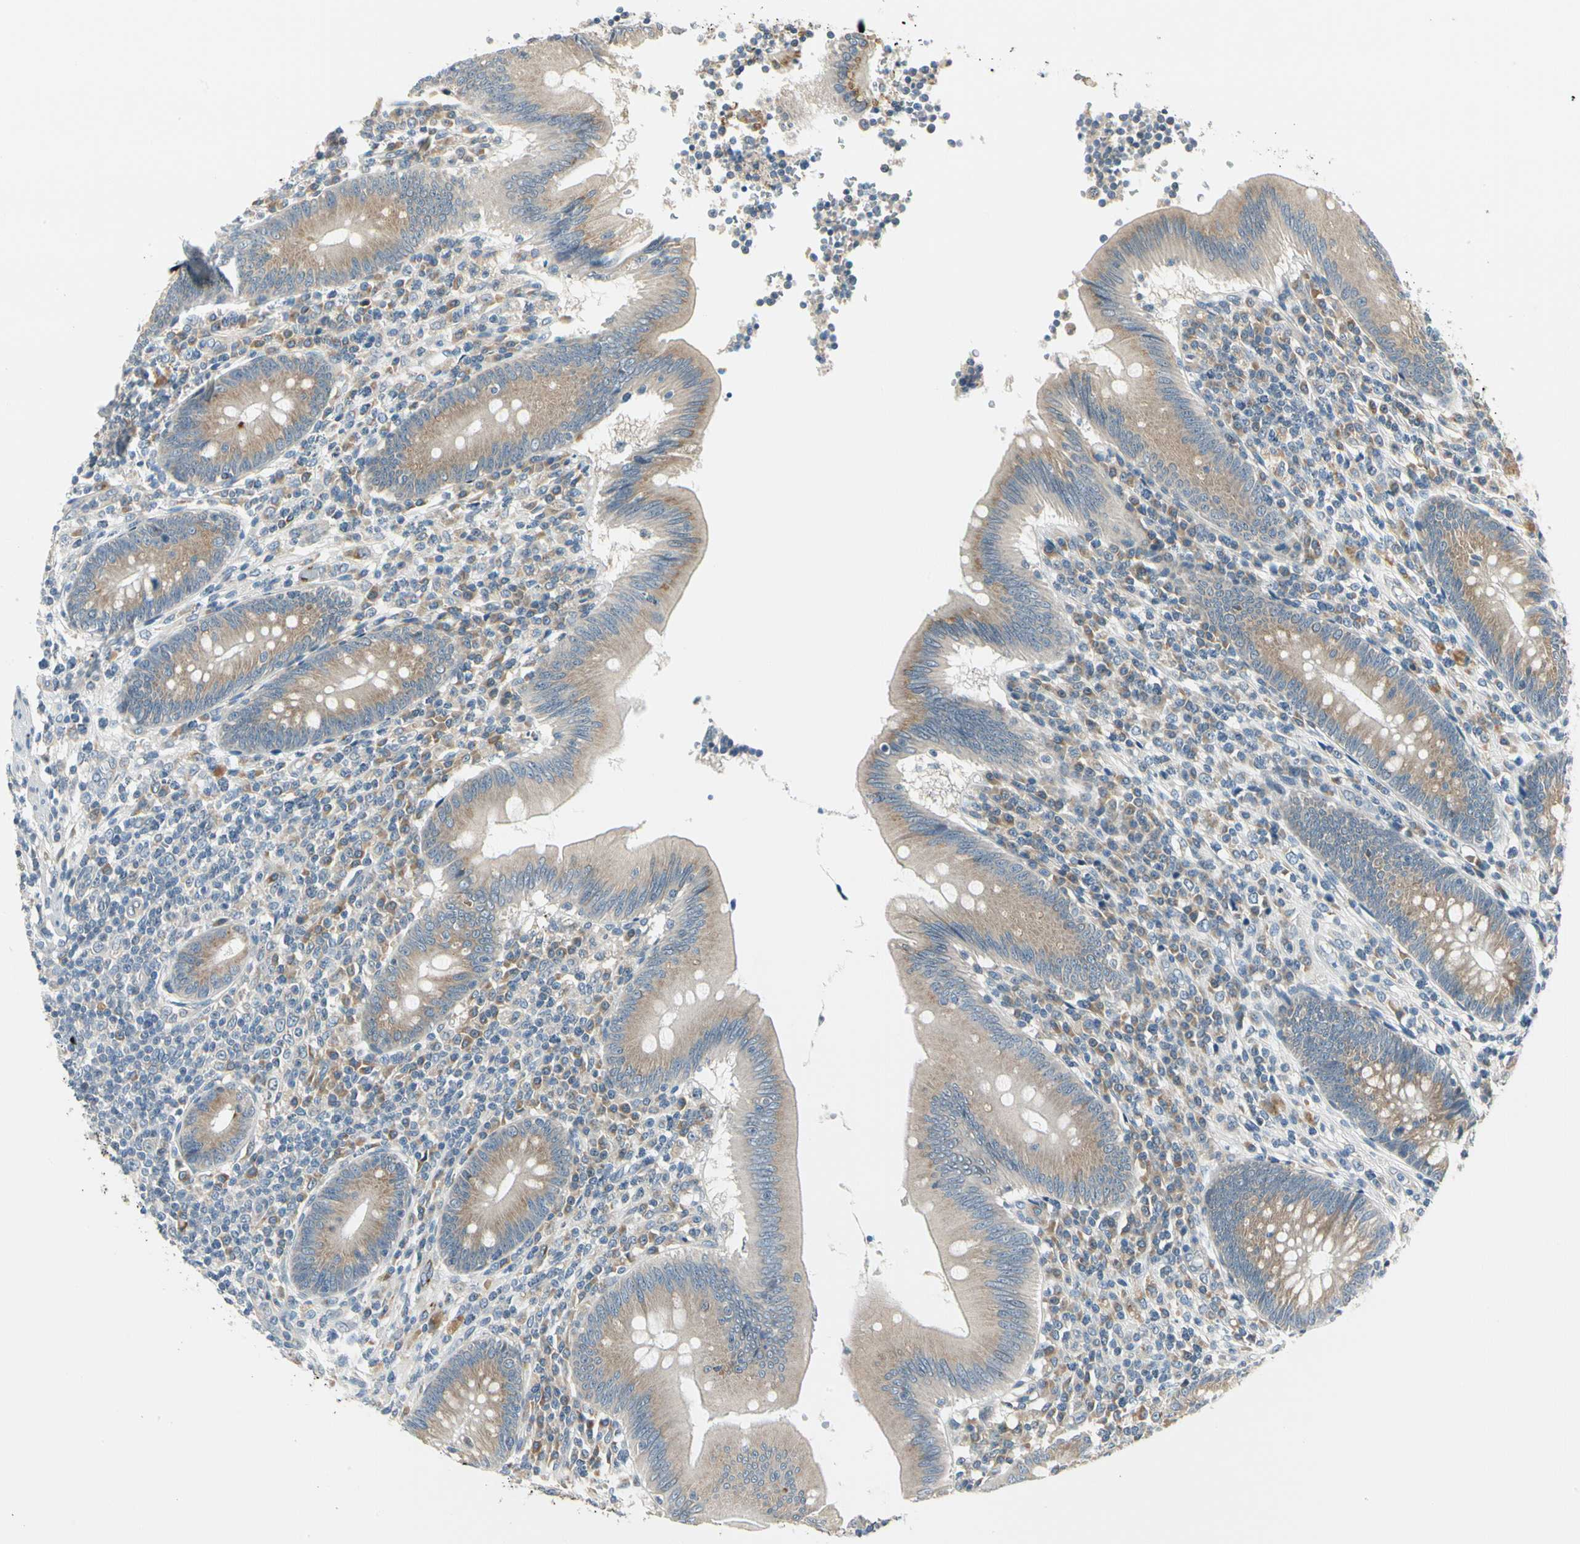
{"staining": {"intensity": "moderate", "quantity": ">75%", "location": "cytoplasmic/membranous"}, "tissue": "appendix", "cell_type": "Glandular cells", "image_type": "normal", "snomed": [{"axis": "morphology", "description": "Normal tissue, NOS"}, {"axis": "morphology", "description": "Inflammation, NOS"}, {"axis": "topography", "description": "Appendix"}], "caption": "This micrograph demonstrates normal appendix stained with immunohistochemistry to label a protein in brown. The cytoplasmic/membranous of glandular cells show moderate positivity for the protein. Nuclei are counter-stained blue.", "gene": "BNIP1", "patient": {"sex": "male", "age": 46}}